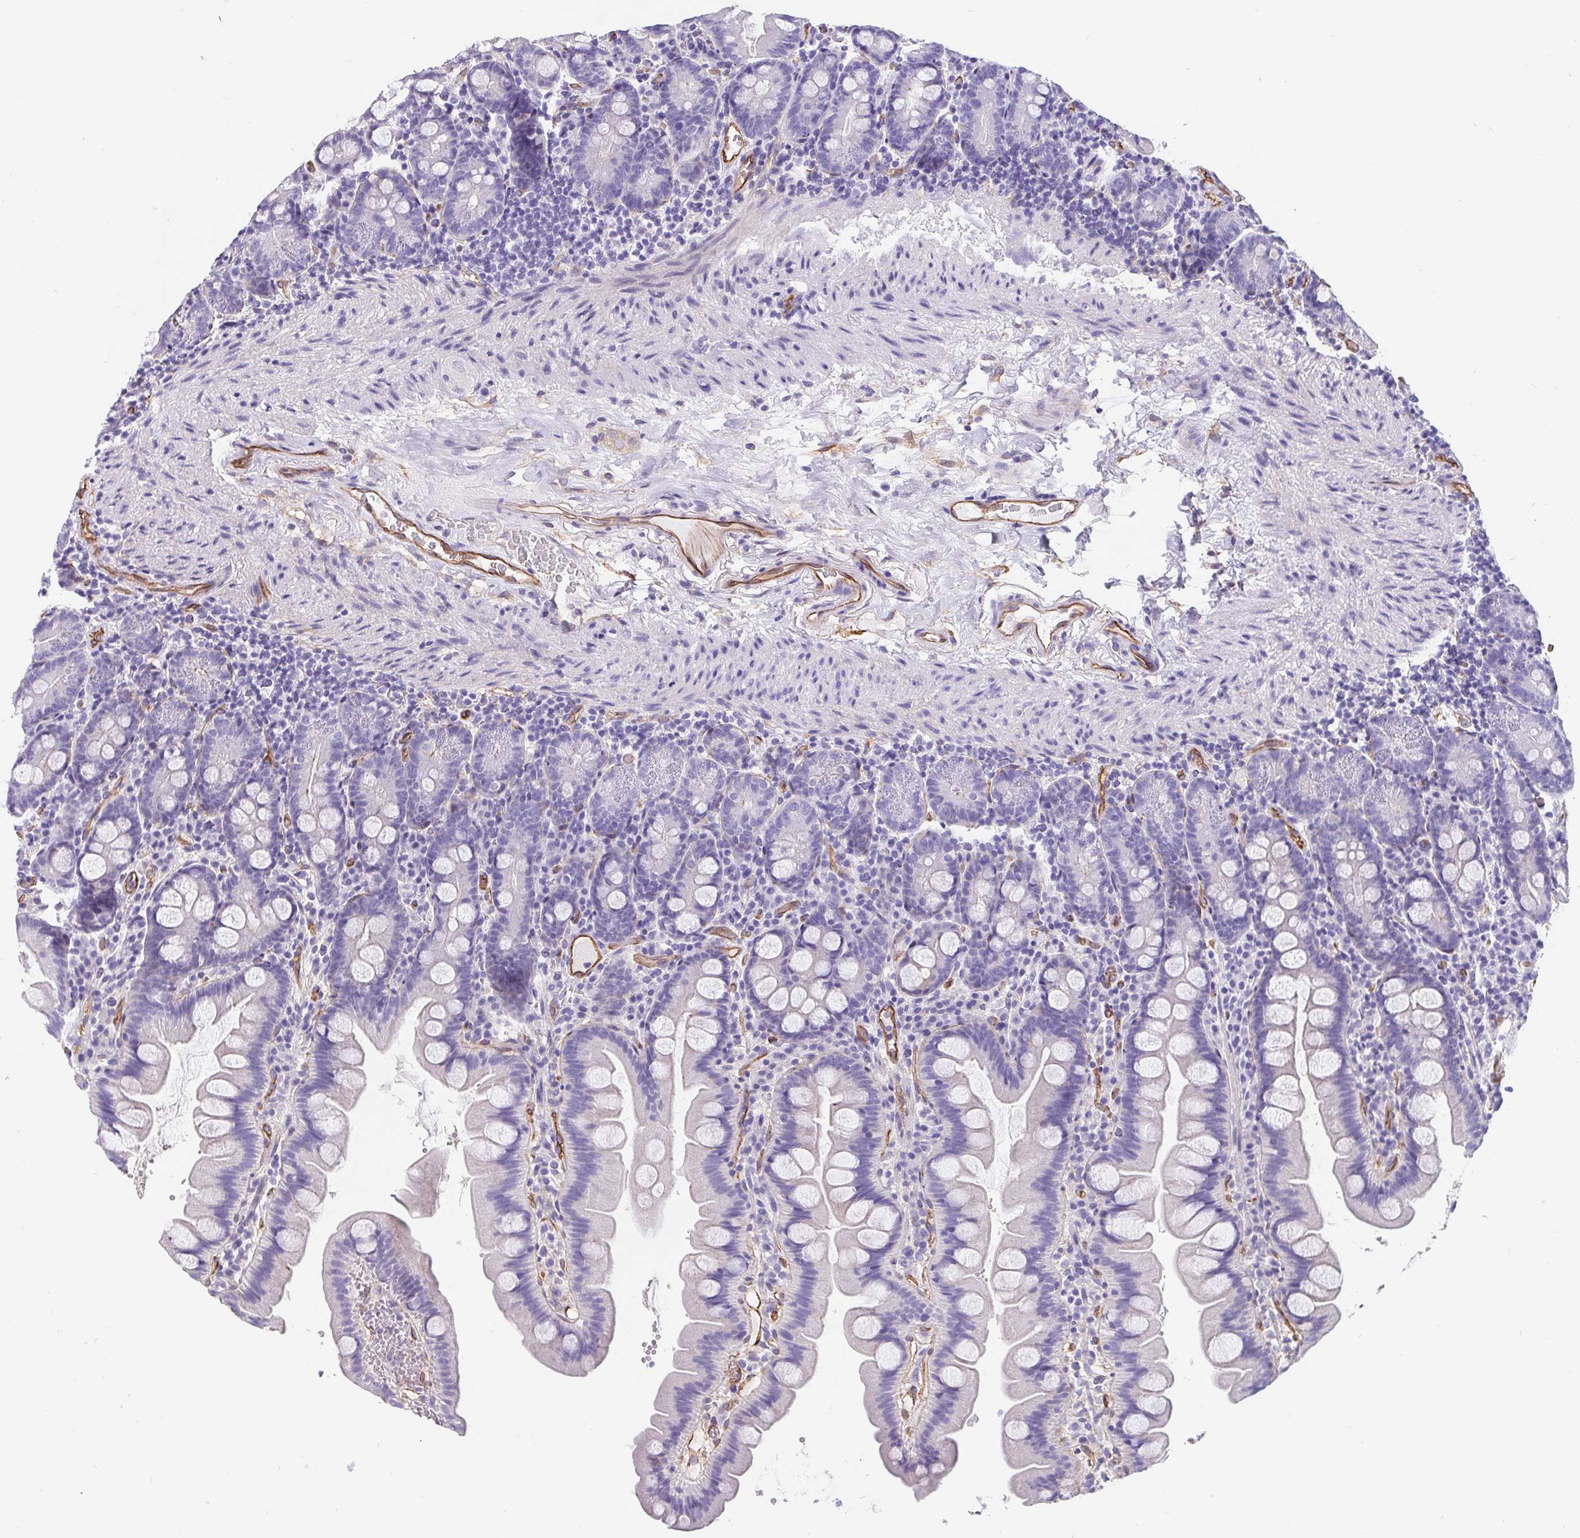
{"staining": {"intensity": "negative", "quantity": "none", "location": "none"}, "tissue": "small intestine", "cell_type": "Glandular cells", "image_type": "normal", "snomed": [{"axis": "morphology", "description": "Normal tissue, NOS"}, {"axis": "topography", "description": "Small intestine"}], "caption": "Glandular cells are negative for protein expression in normal human small intestine. (DAB (3,3'-diaminobenzidine) IHC visualized using brightfield microscopy, high magnification).", "gene": "LIMCH1", "patient": {"sex": "female", "age": 68}}